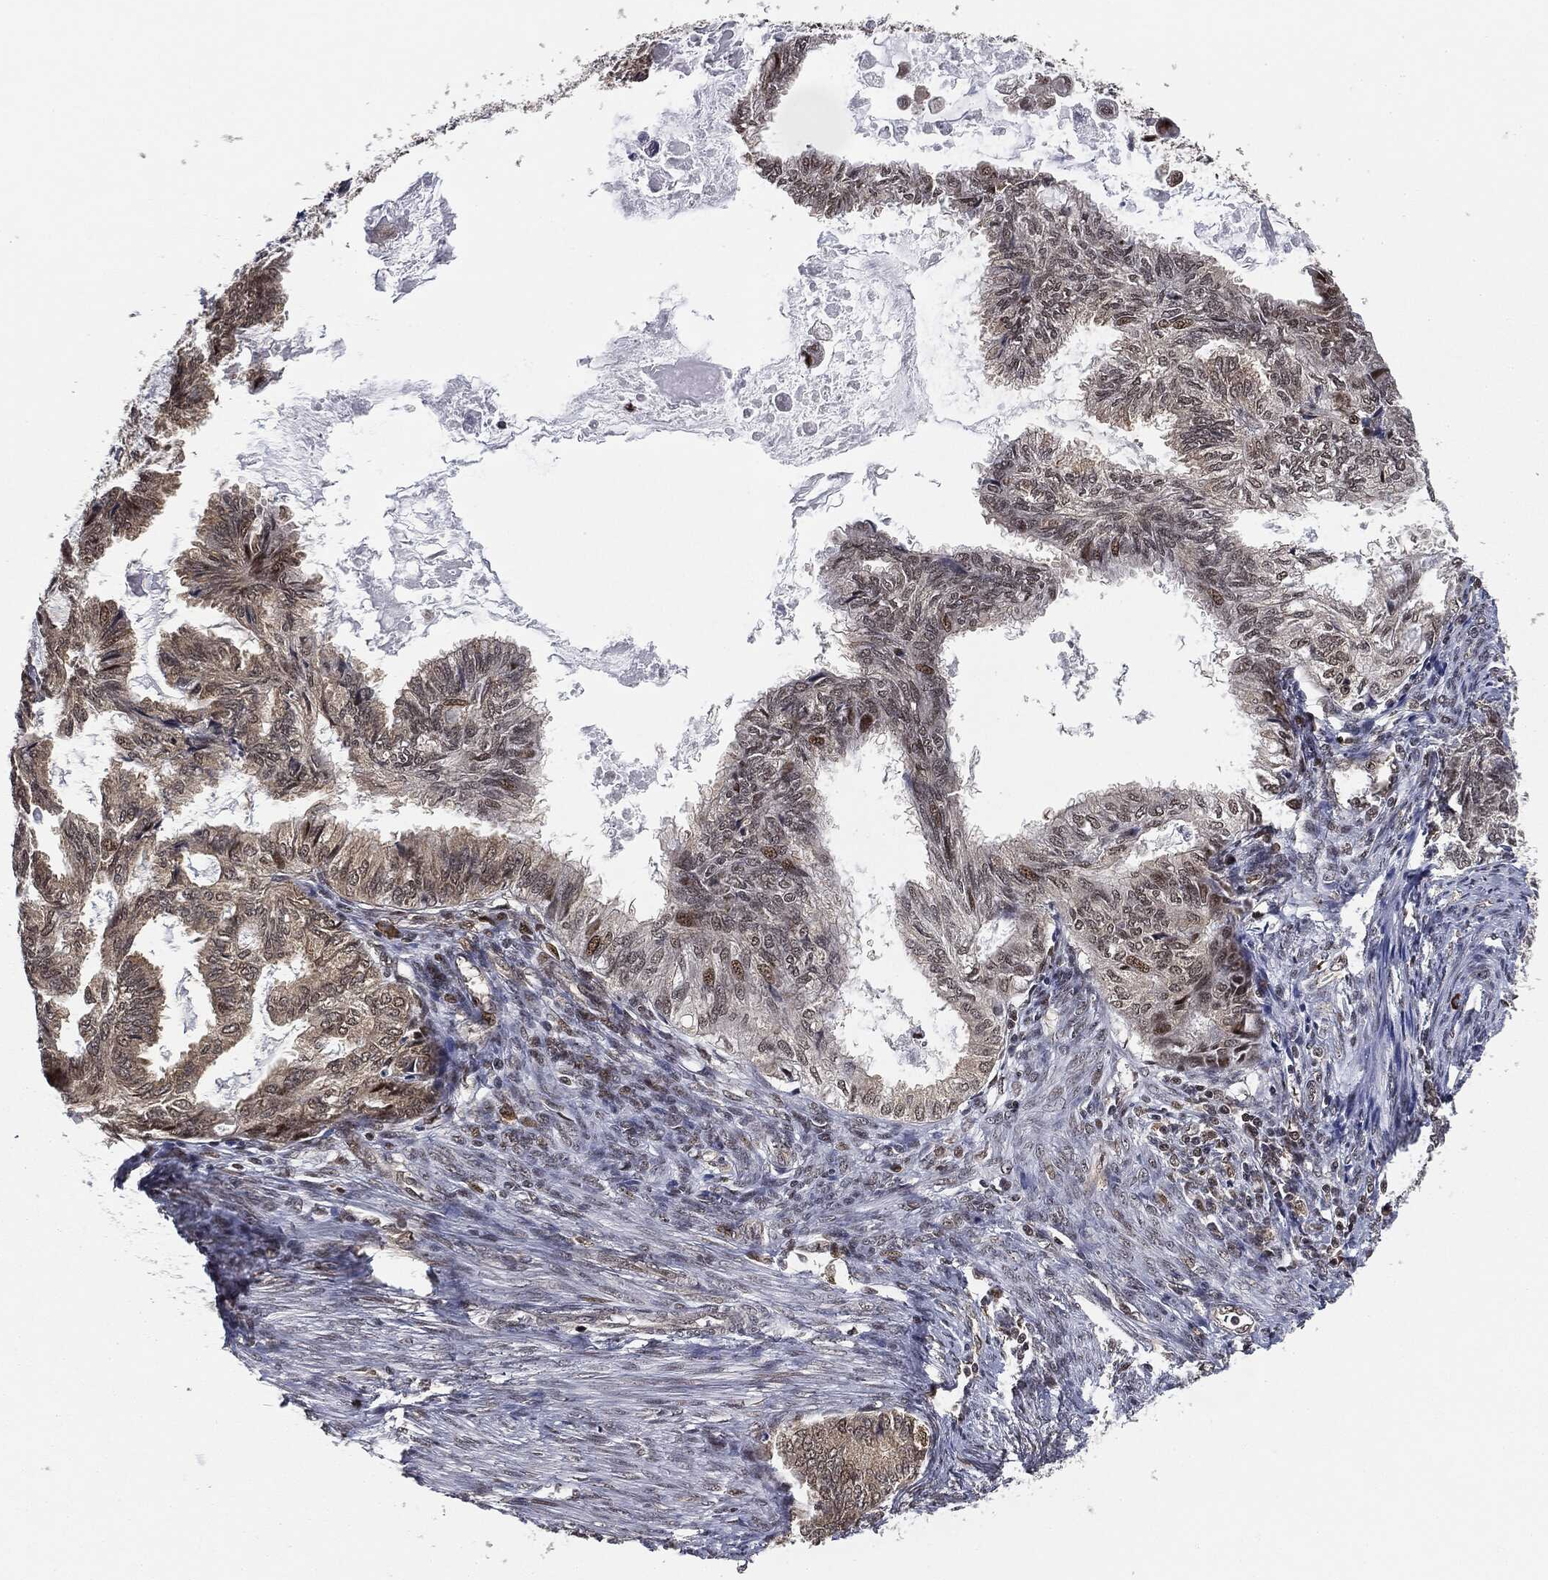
{"staining": {"intensity": "moderate", "quantity": "<25%", "location": "nuclear"}, "tissue": "endometrial cancer", "cell_type": "Tumor cells", "image_type": "cancer", "snomed": [{"axis": "morphology", "description": "Adenocarcinoma, NOS"}, {"axis": "topography", "description": "Endometrium"}], "caption": "Protein expression analysis of human endometrial cancer (adenocarcinoma) reveals moderate nuclear expression in approximately <25% of tumor cells. Nuclei are stained in blue.", "gene": "TBC1D22A", "patient": {"sex": "female", "age": 86}}